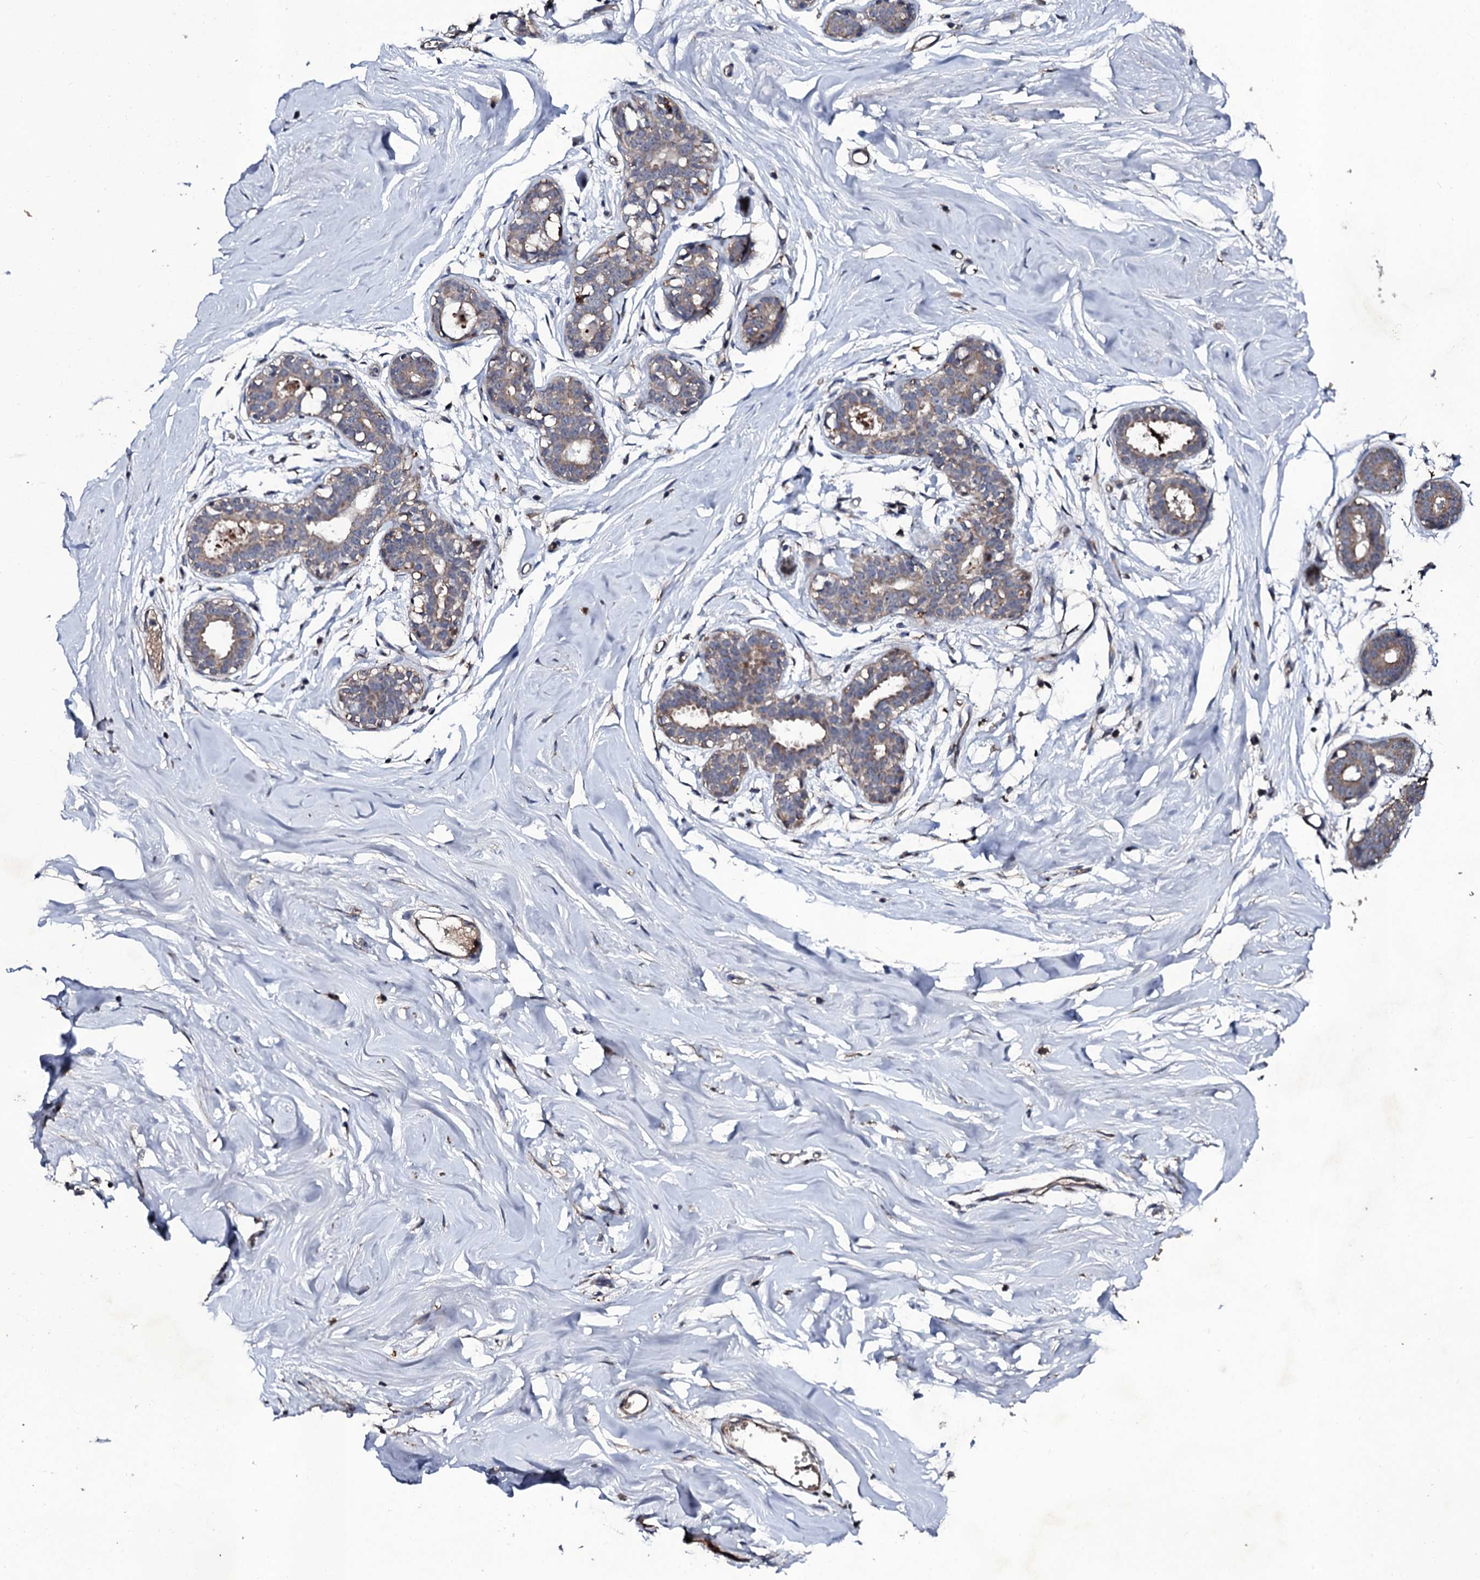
{"staining": {"intensity": "negative", "quantity": "none", "location": "none"}, "tissue": "breast", "cell_type": "Adipocytes", "image_type": "normal", "snomed": [{"axis": "morphology", "description": "Normal tissue, NOS"}, {"axis": "morphology", "description": "Adenoma, NOS"}, {"axis": "topography", "description": "Breast"}], "caption": "Adipocytes are negative for protein expression in normal human breast. The staining is performed using DAB brown chromogen with nuclei counter-stained in using hematoxylin.", "gene": "LRRC28", "patient": {"sex": "female", "age": 23}}